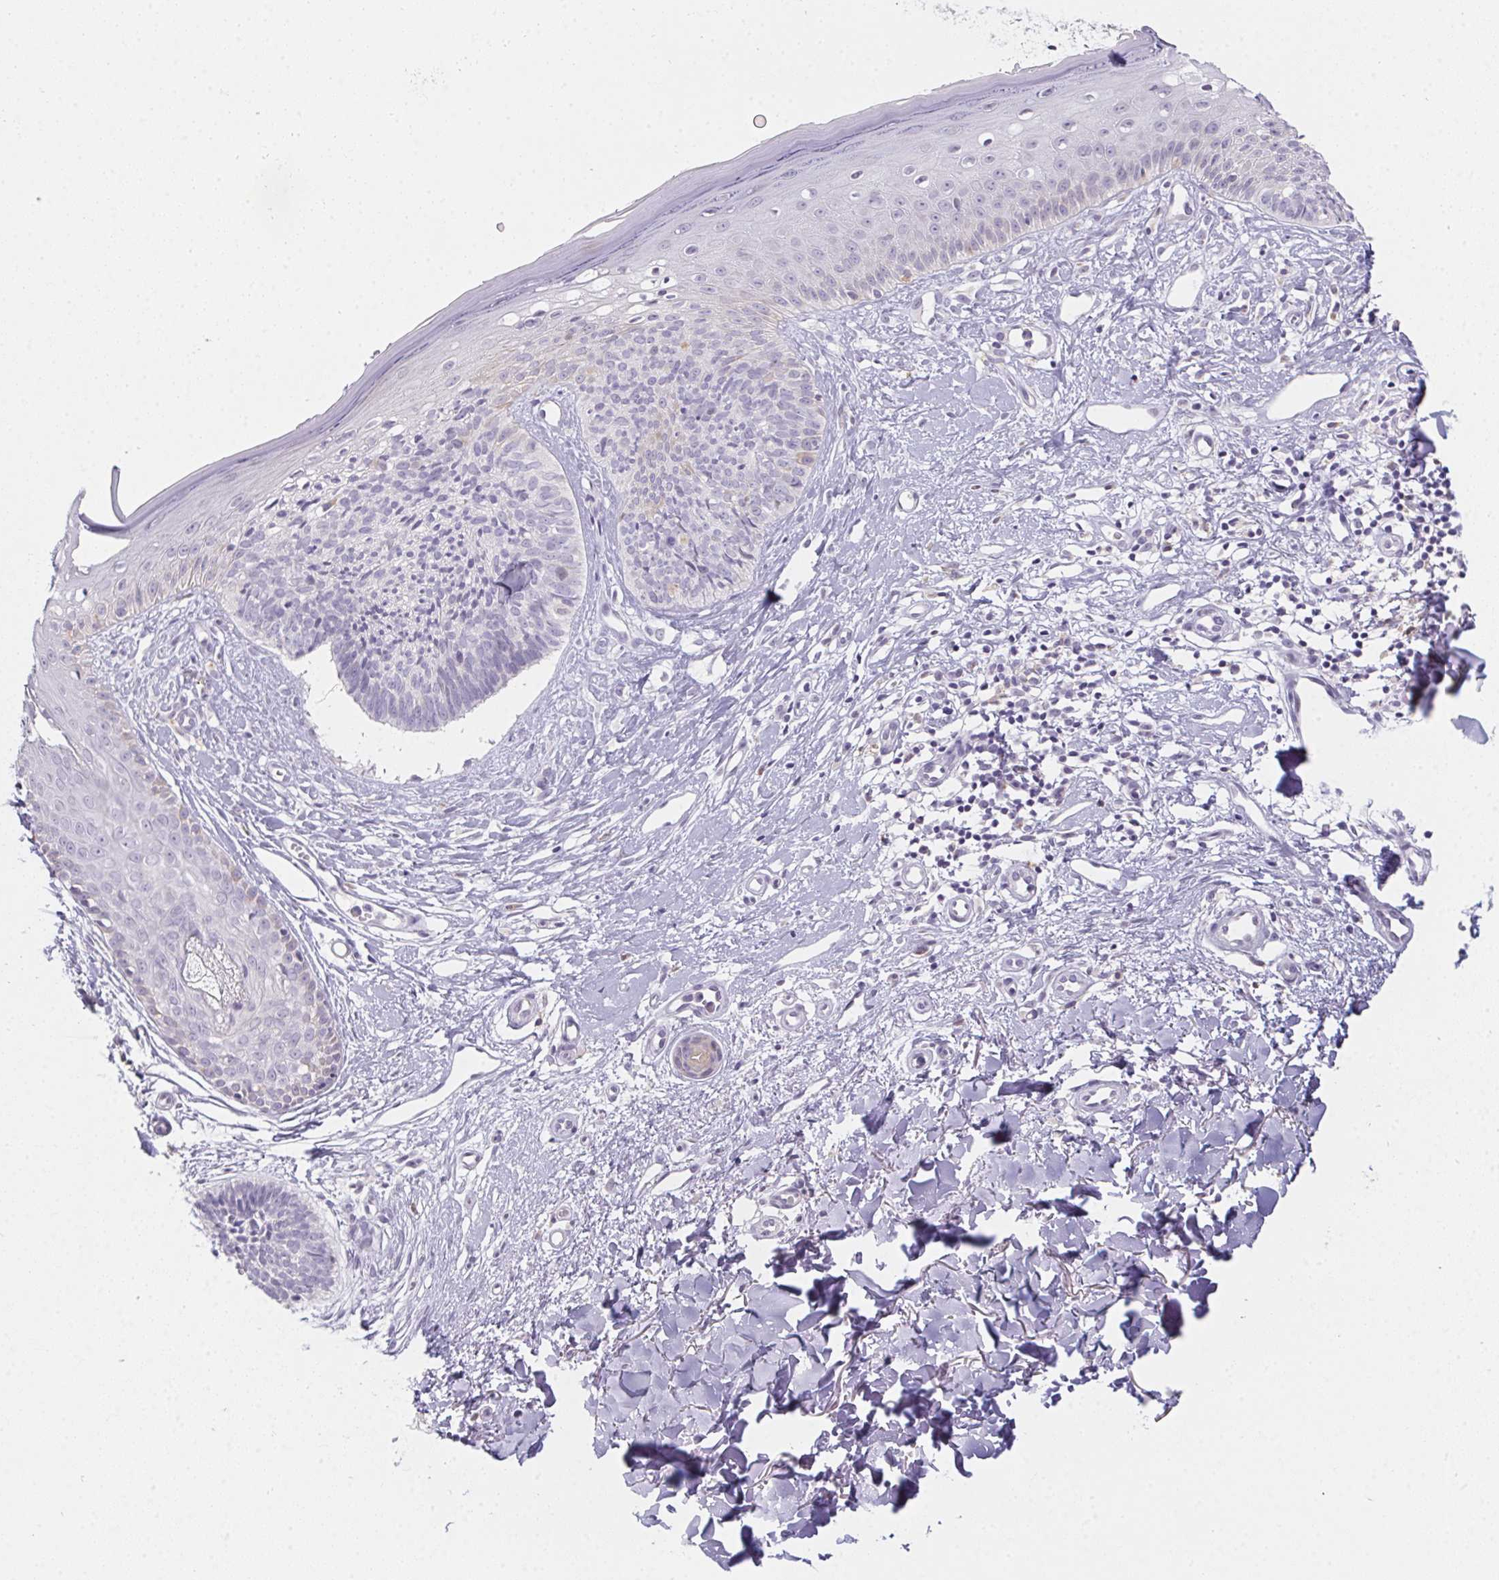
{"staining": {"intensity": "negative", "quantity": "none", "location": "none"}, "tissue": "skin cancer", "cell_type": "Tumor cells", "image_type": "cancer", "snomed": [{"axis": "morphology", "description": "Basal cell carcinoma"}, {"axis": "topography", "description": "Skin"}], "caption": "Immunohistochemistry of human skin cancer displays no expression in tumor cells. (Brightfield microscopy of DAB immunohistochemistry (IHC) at high magnification).", "gene": "MORC1", "patient": {"sex": "male", "age": 51}}